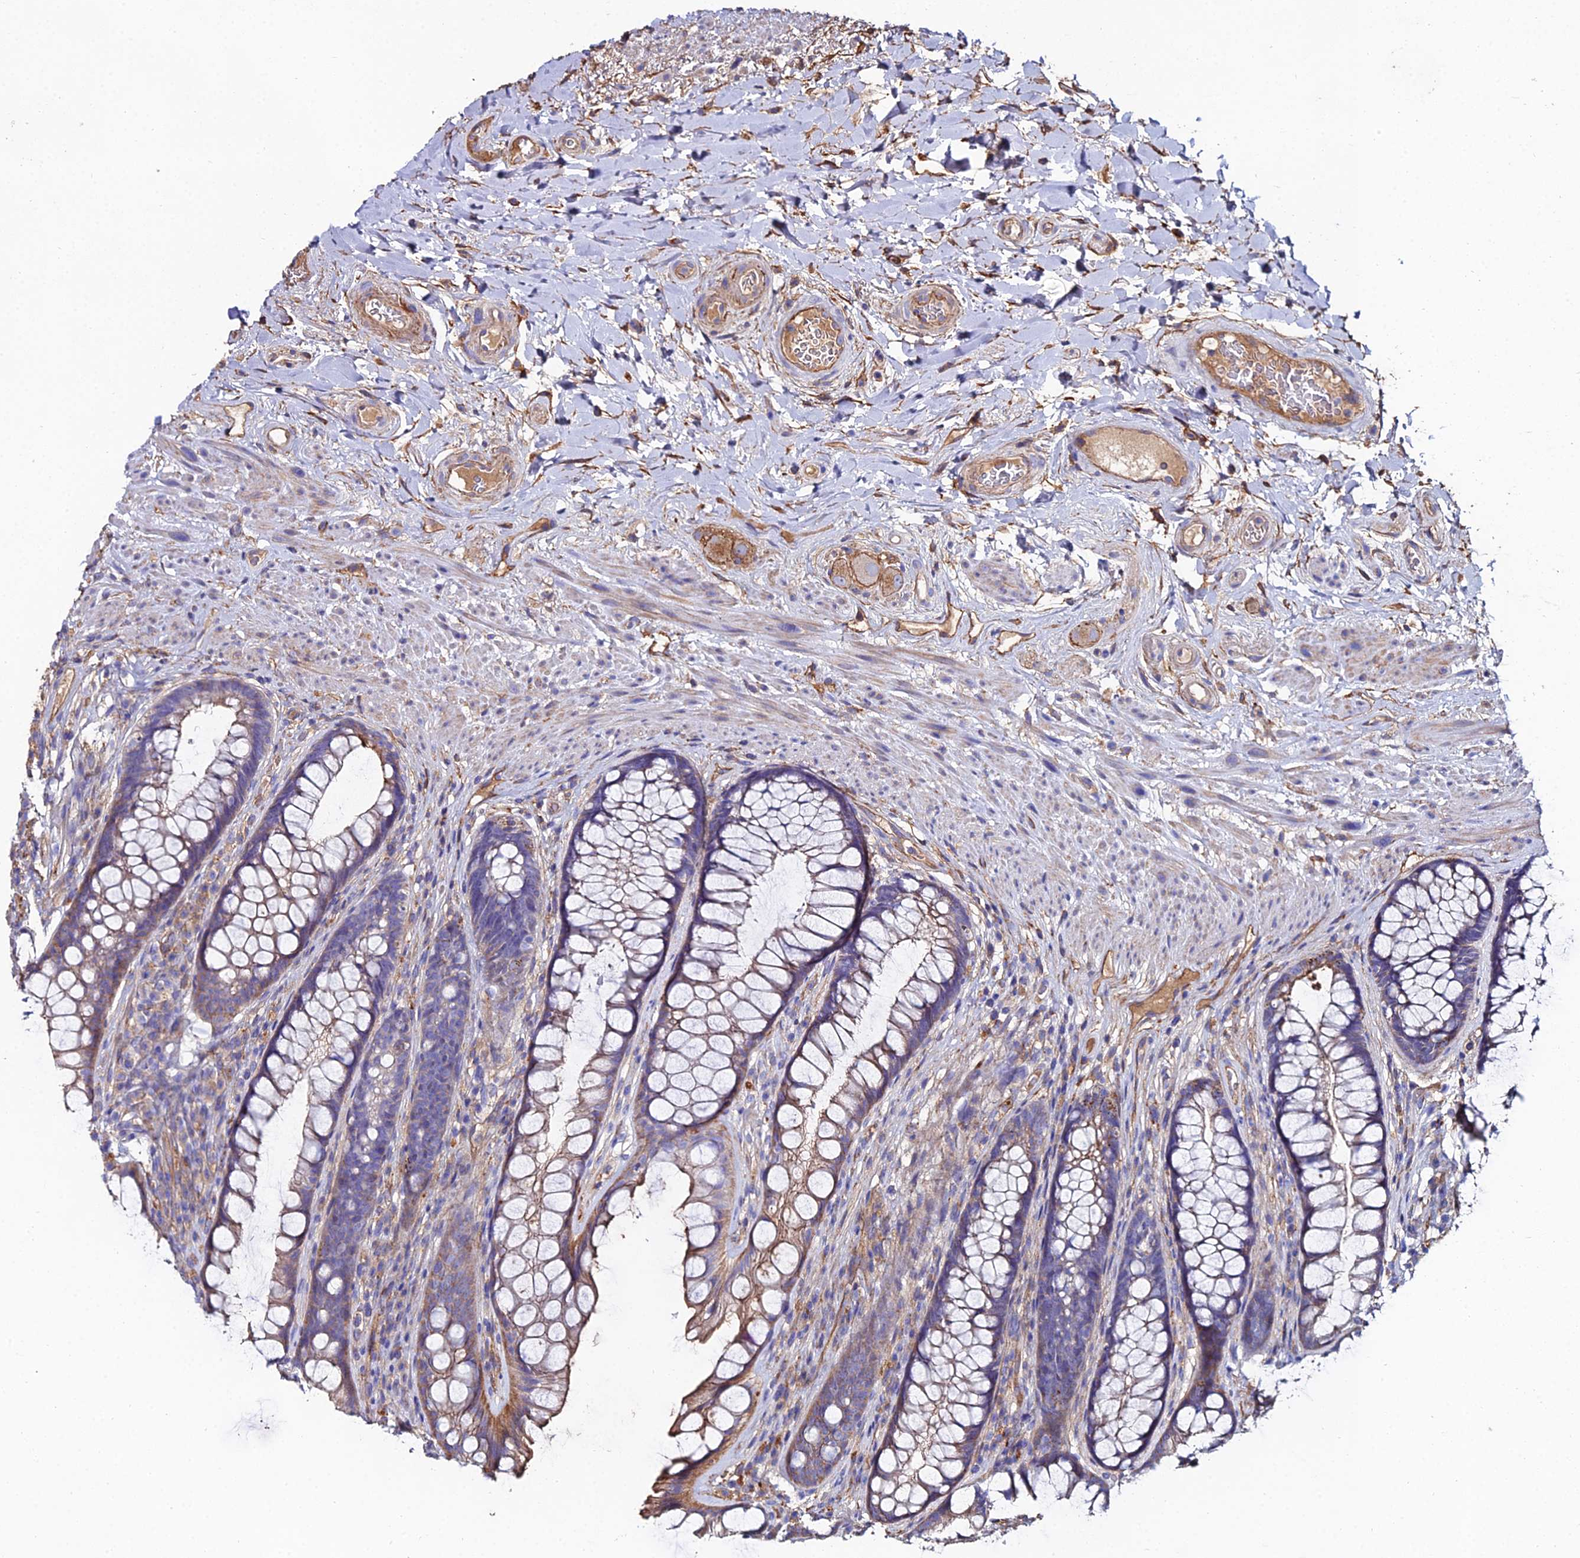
{"staining": {"intensity": "moderate", "quantity": "25%-75%", "location": "cytoplasmic/membranous"}, "tissue": "rectum", "cell_type": "Glandular cells", "image_type": "normal", "snomed": [{"axis": "morphology", "description": "Normal tissue, NOS"}, {"axis": "topography", "description": "Rectum"}], "caption": "Rectum stained for a protein (brown) exhibits moderate cytoplasmic/membranous positive expression in approximately 25%-75% of glandular cells.", "gene": "C6", "patient": {"sex": "male", "age": 74}}